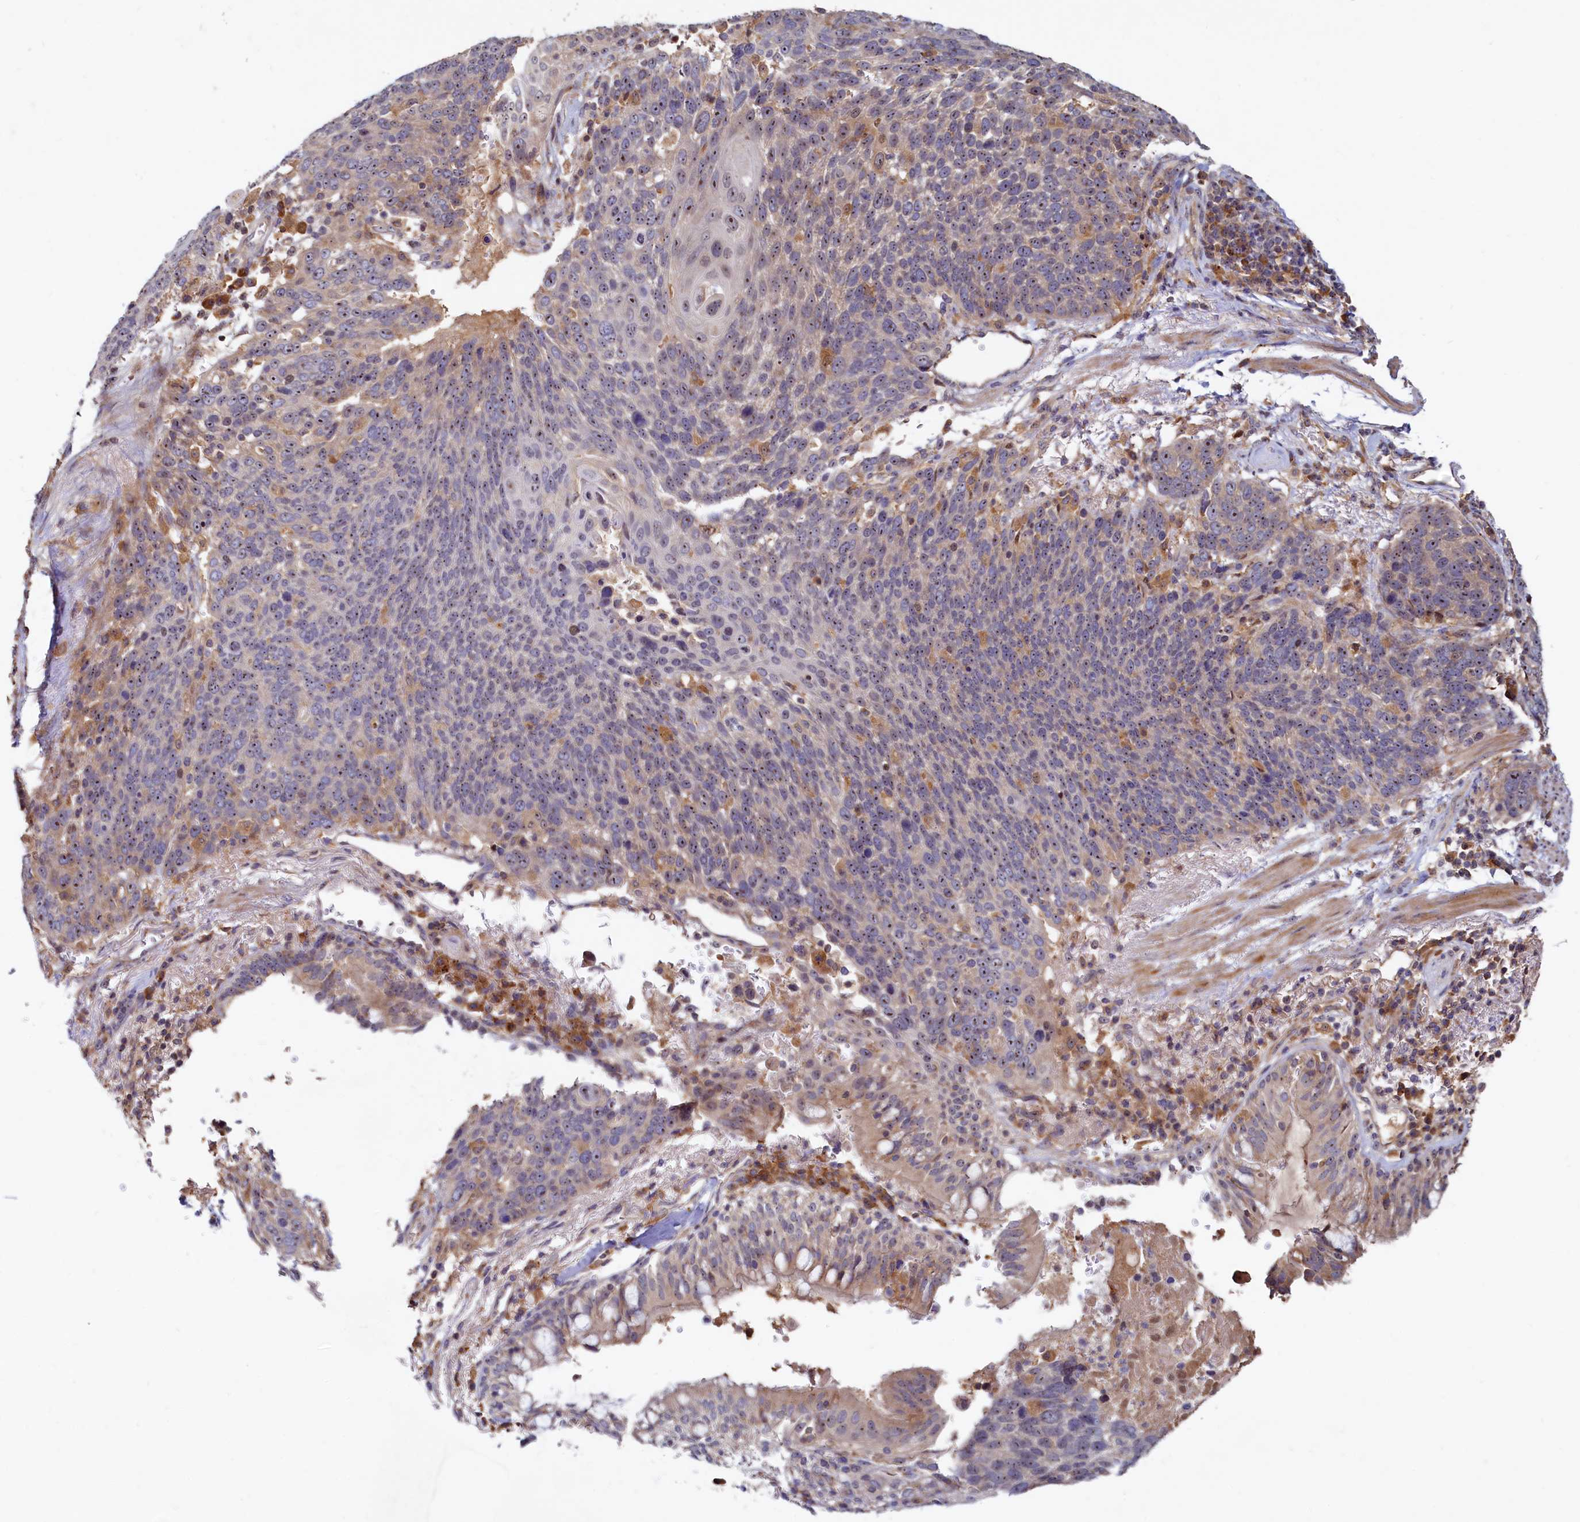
{"staining": {"intensity": "moderate", "quantity": ">75%", "location": "nuclear"}, "tissue": "lung cancer", "cell_type": "Tumor cells", "image_type": "cancer", "snomed": [{"axis": "morphology", "description": "Squamous cell carcinoma, NOS"}, {"axis": "topography", "description": "Lung"}], "caption": "Lung squamous cell carcinoma stained for a protein exhibits moderate nuclear positivity in tumor cells.", "gene": "RGS7BP", "patient": {"sex": "male", "age": 66}}